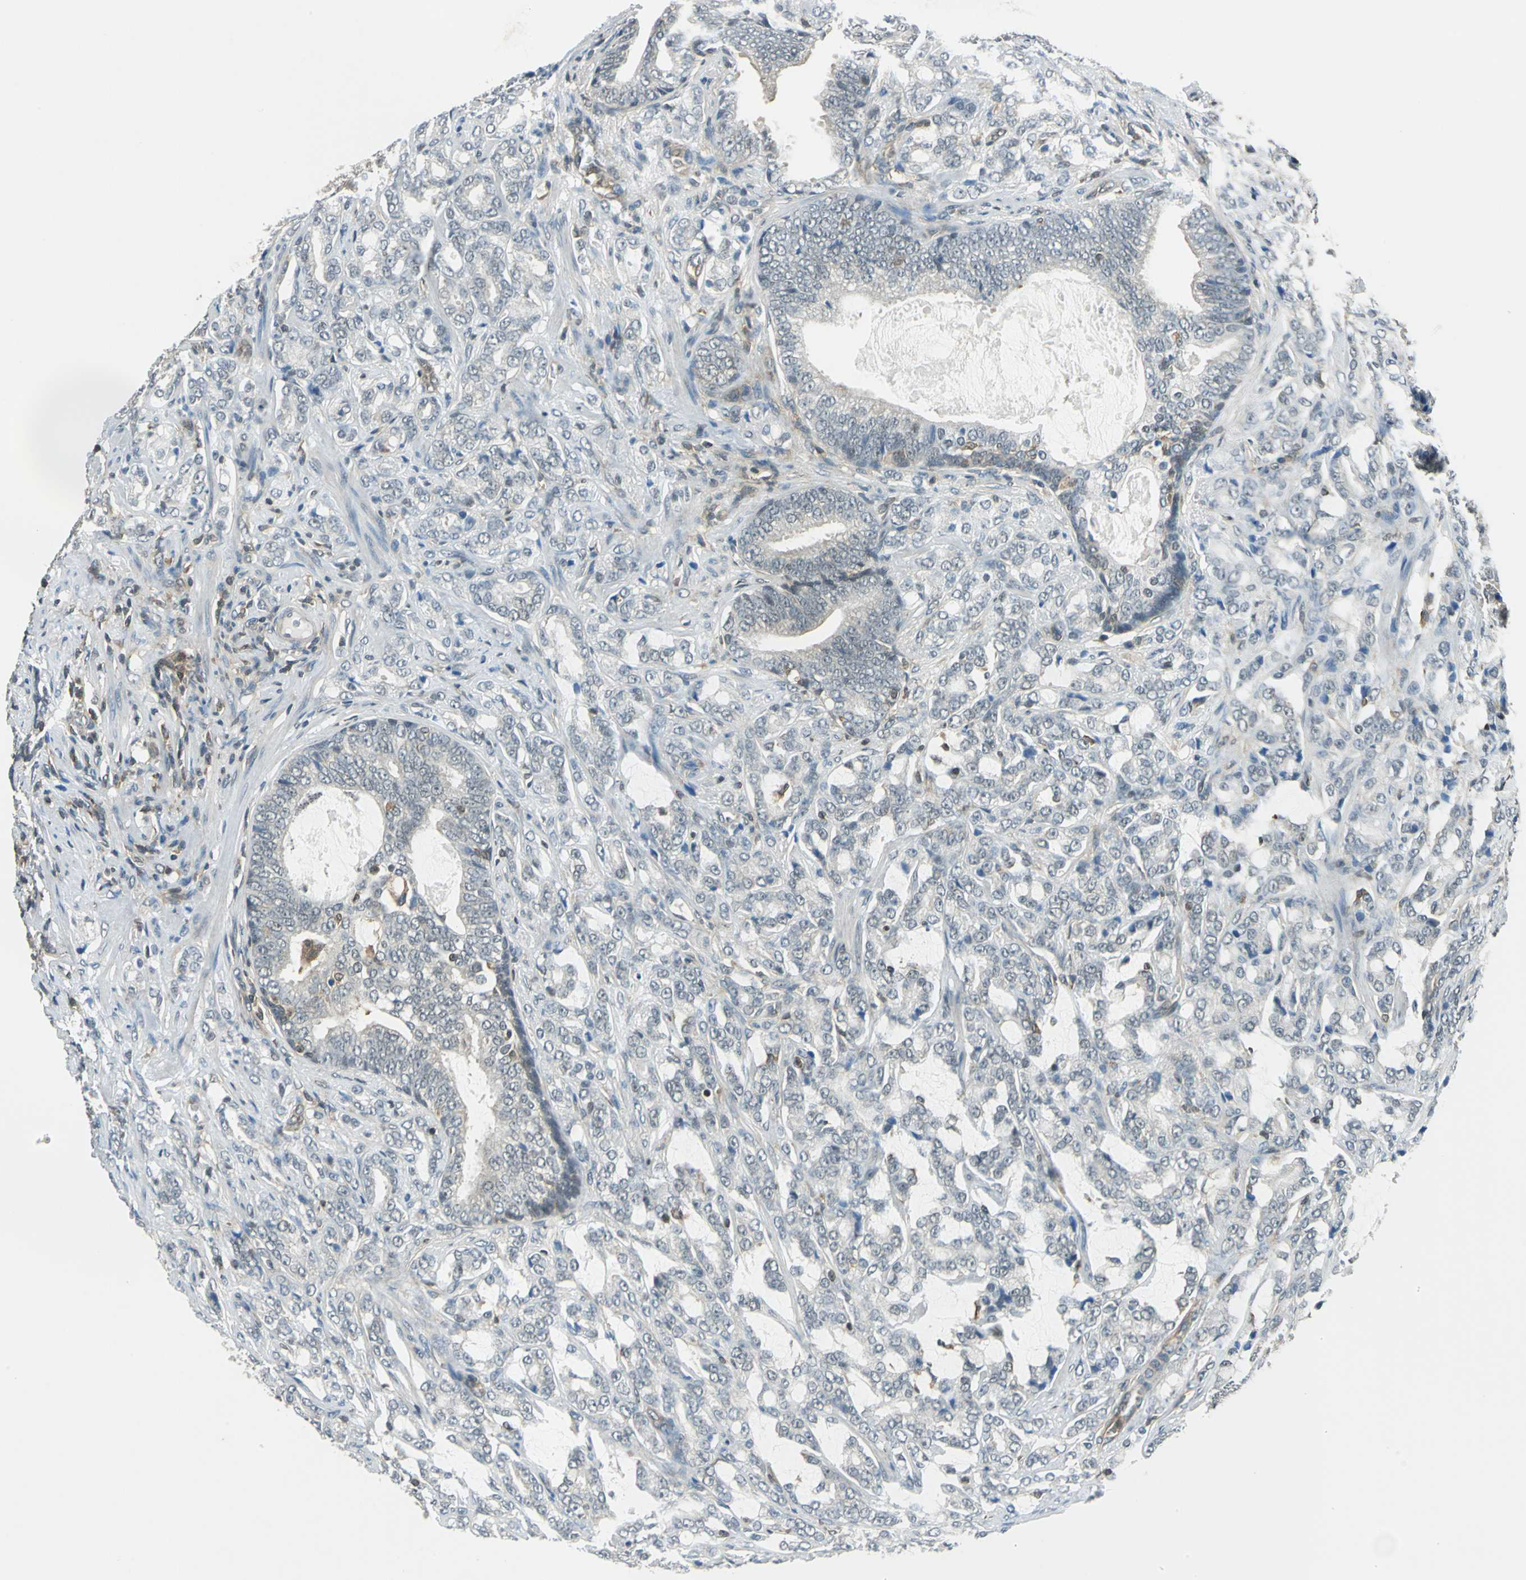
{"staining": {"intensity": "weak", "quantity": "<25%", "location": "cytoplasmic/membranous,nuclear"}, "tissue": "prostate cancer", "cell_type": "Tumor cells", "image_type": "cancer", "snomed": [{"axis": "morphology", "description": "Adenocarcinoma, Low grade"}, {"axis": "topography", "description": "Prostate"}], "caption": "Human low-grade adenocarcinoma (prostate) stained for a protein using immunohistochemistry exhibits no staining in tumor cells.", "gene": "ARPC3", "patient": {"sex": "male", "age": 58}}